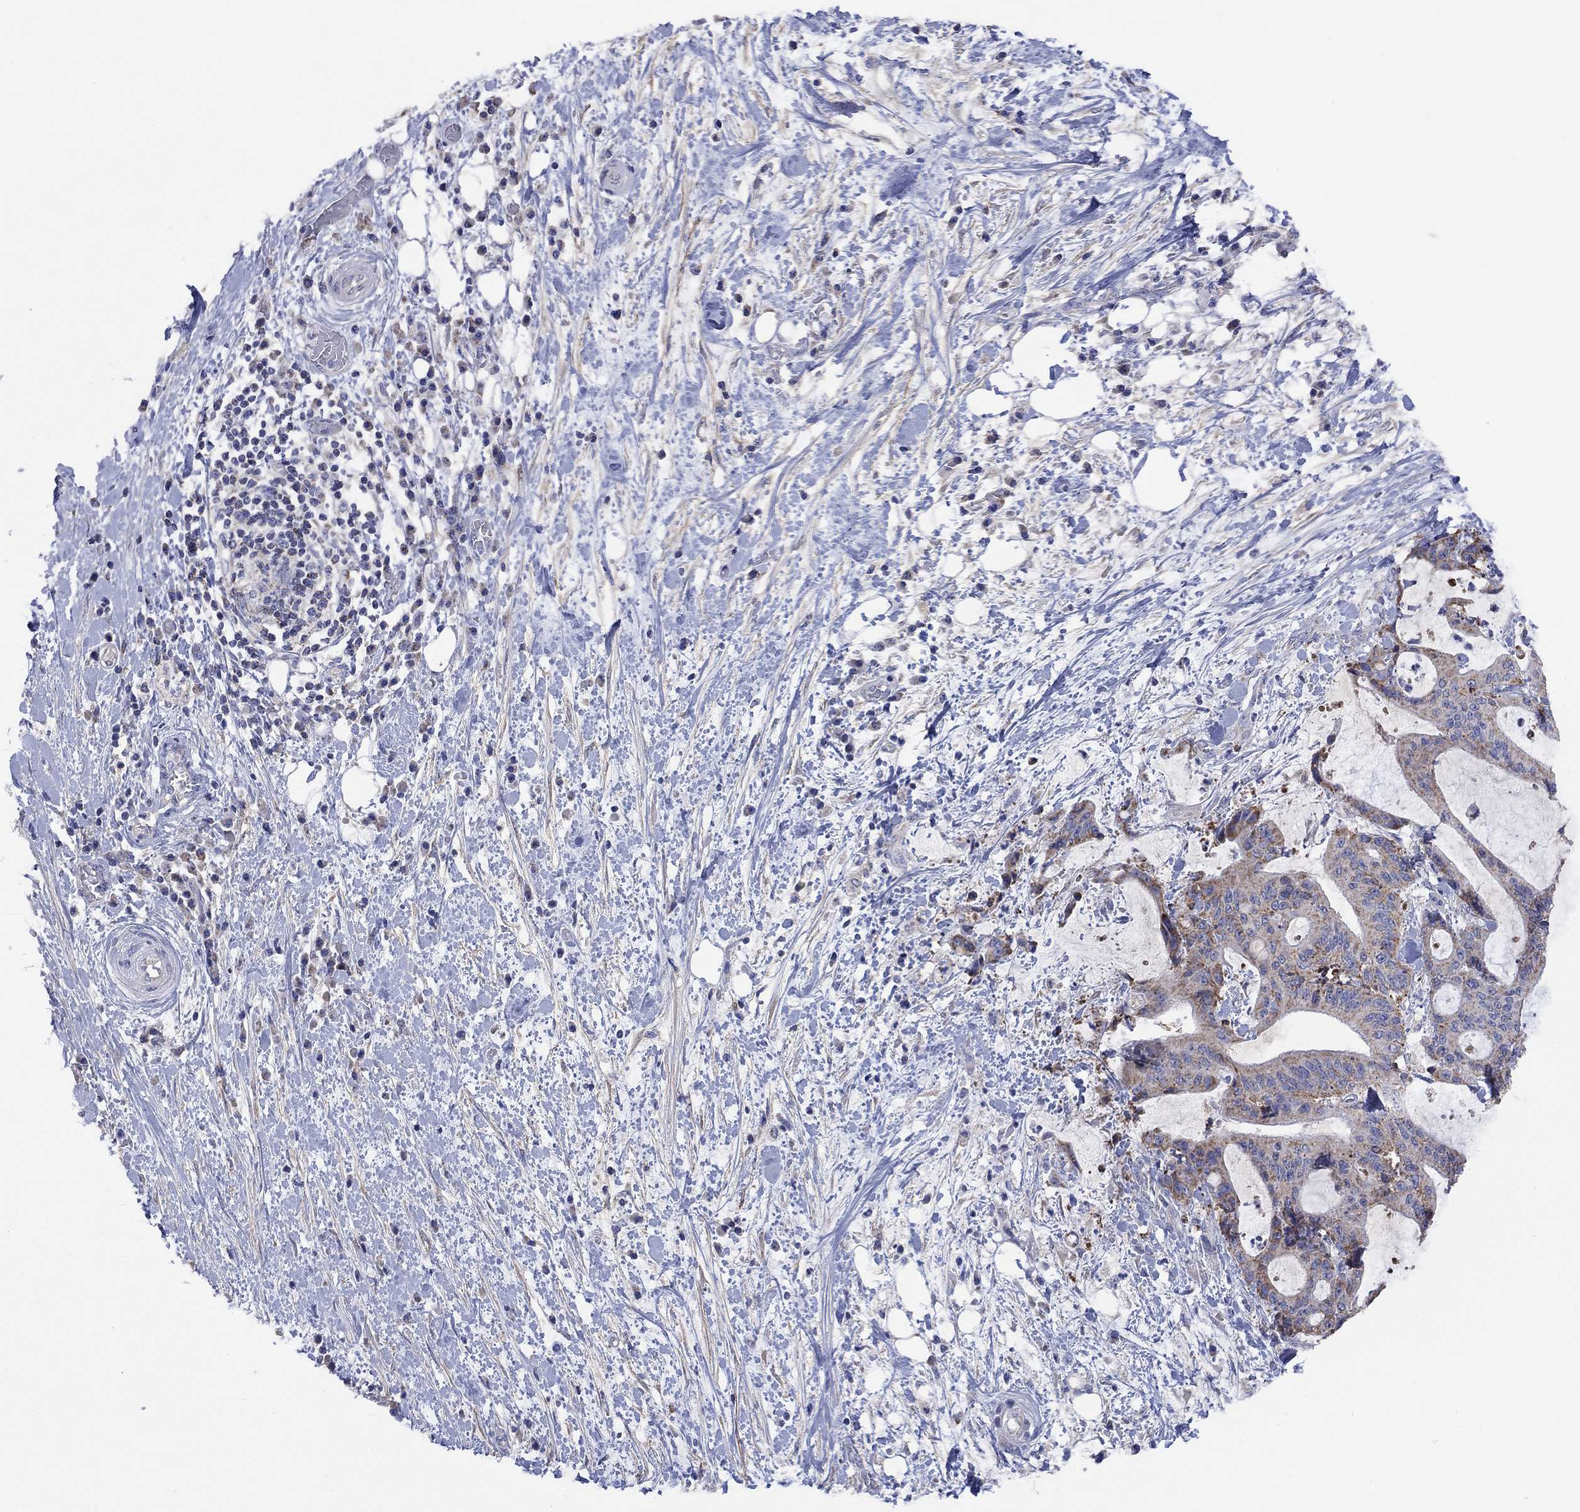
{"staining": {"intensity": "moderate", "quantity": ">75%", "location": "cytoplasmic/membranous"}, "tissue": "liver cancer", "cell_type": "Tumor cells", "image_type": "cancer", "snomed": [{"axis": "morphology", "description": "Cholangiocarcinoma"}, {"axis": "topography", "description": "Liver"}], "caption": "Liver cholangiocarcinoma stained for a protein (brown) shows moderate cytoplasmic/membranous positive staining in about >75% of tumor cells.", "gene": "CLVS1", "patient": {"sex": "female", "age": 73}}